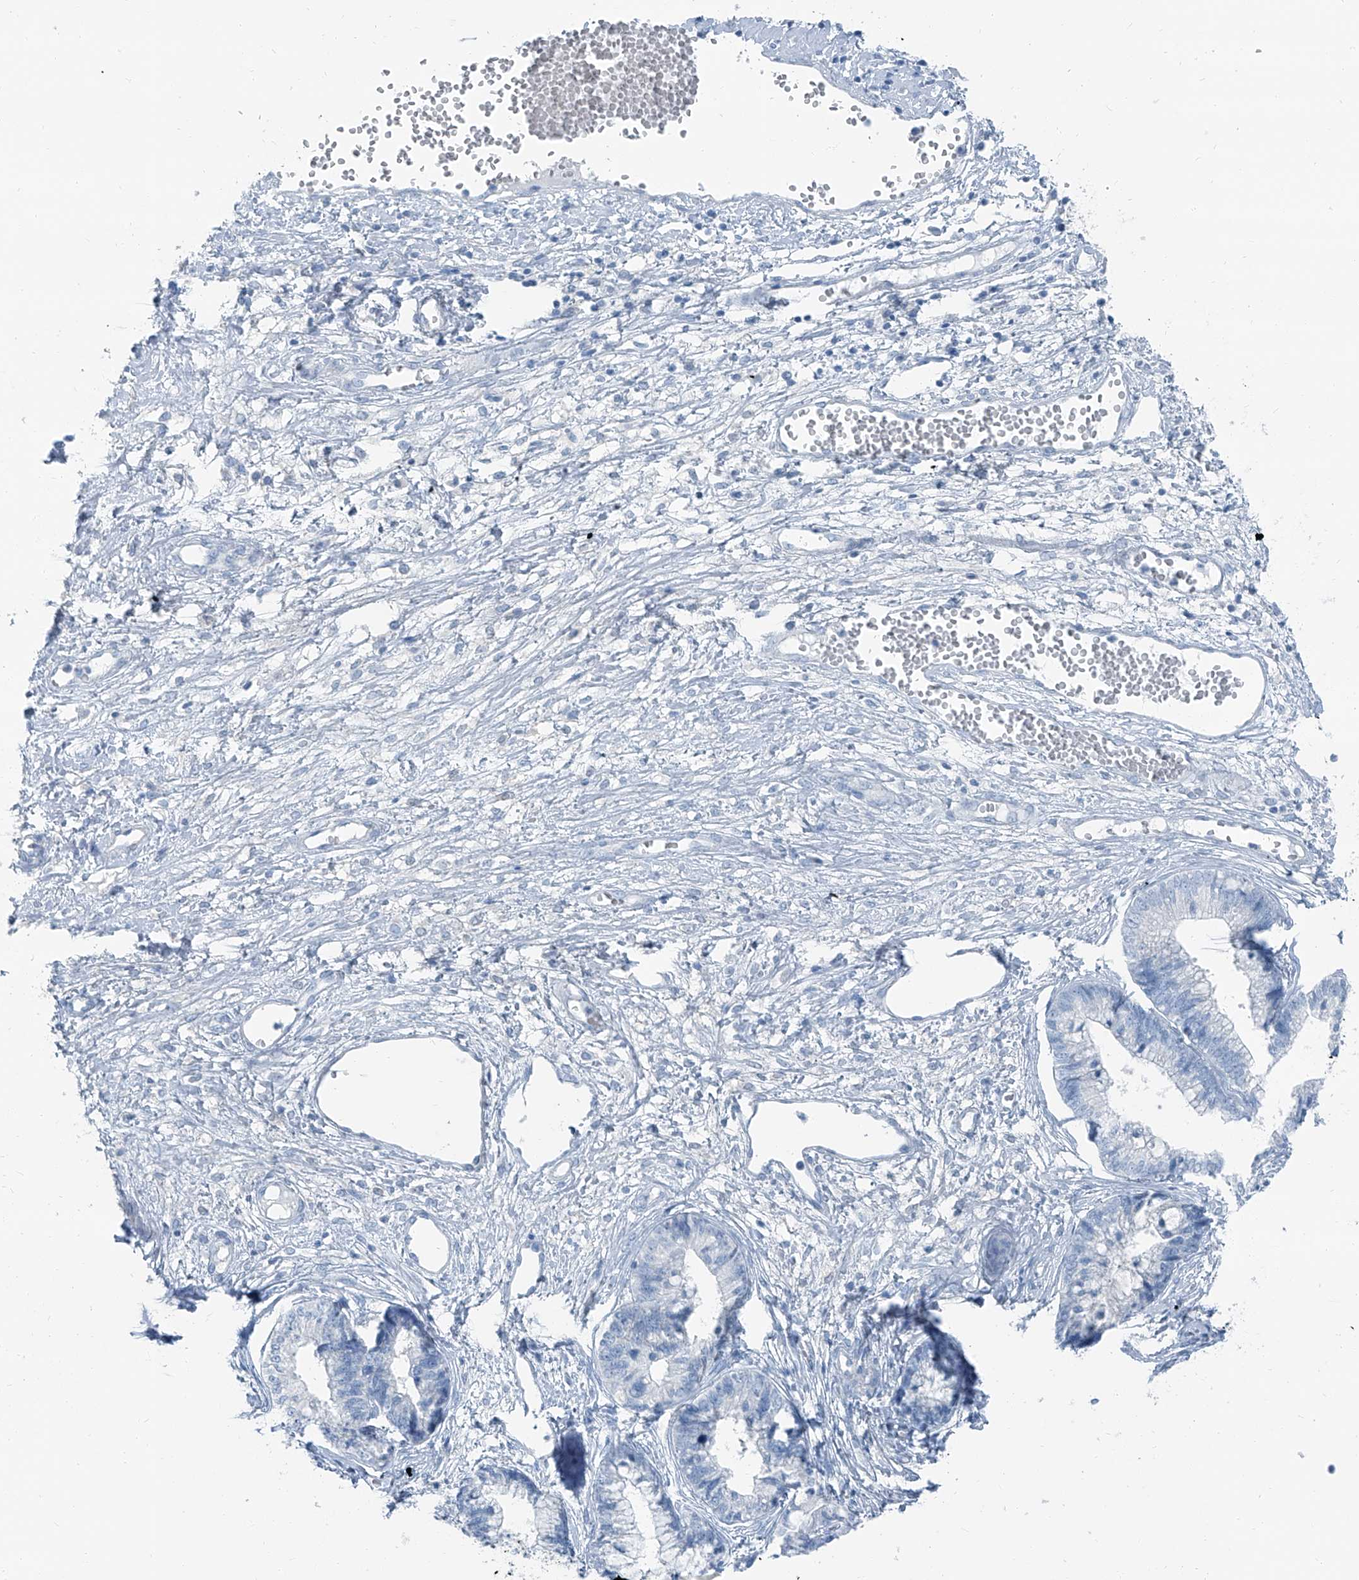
{"staining": {"intensity": "negative", "quantity": "none", "location": "none"}, "tissue": "cervical cancer", "cell_type": "Tumor cells", "image_type": "cancer", "snomed": [{"axis": "morphology", "description": "Adenocarcinoma, NOS"}, {"axis": "topography", "description": "Cervix"}], "caption": "Immunohistochemical staining of human cervical cancer displays no significant expression in tumor cells. (DAB immunohistochemistry, high magnification).", "gene": "RGN", "patient": {"sex": "female", "age": 44}}